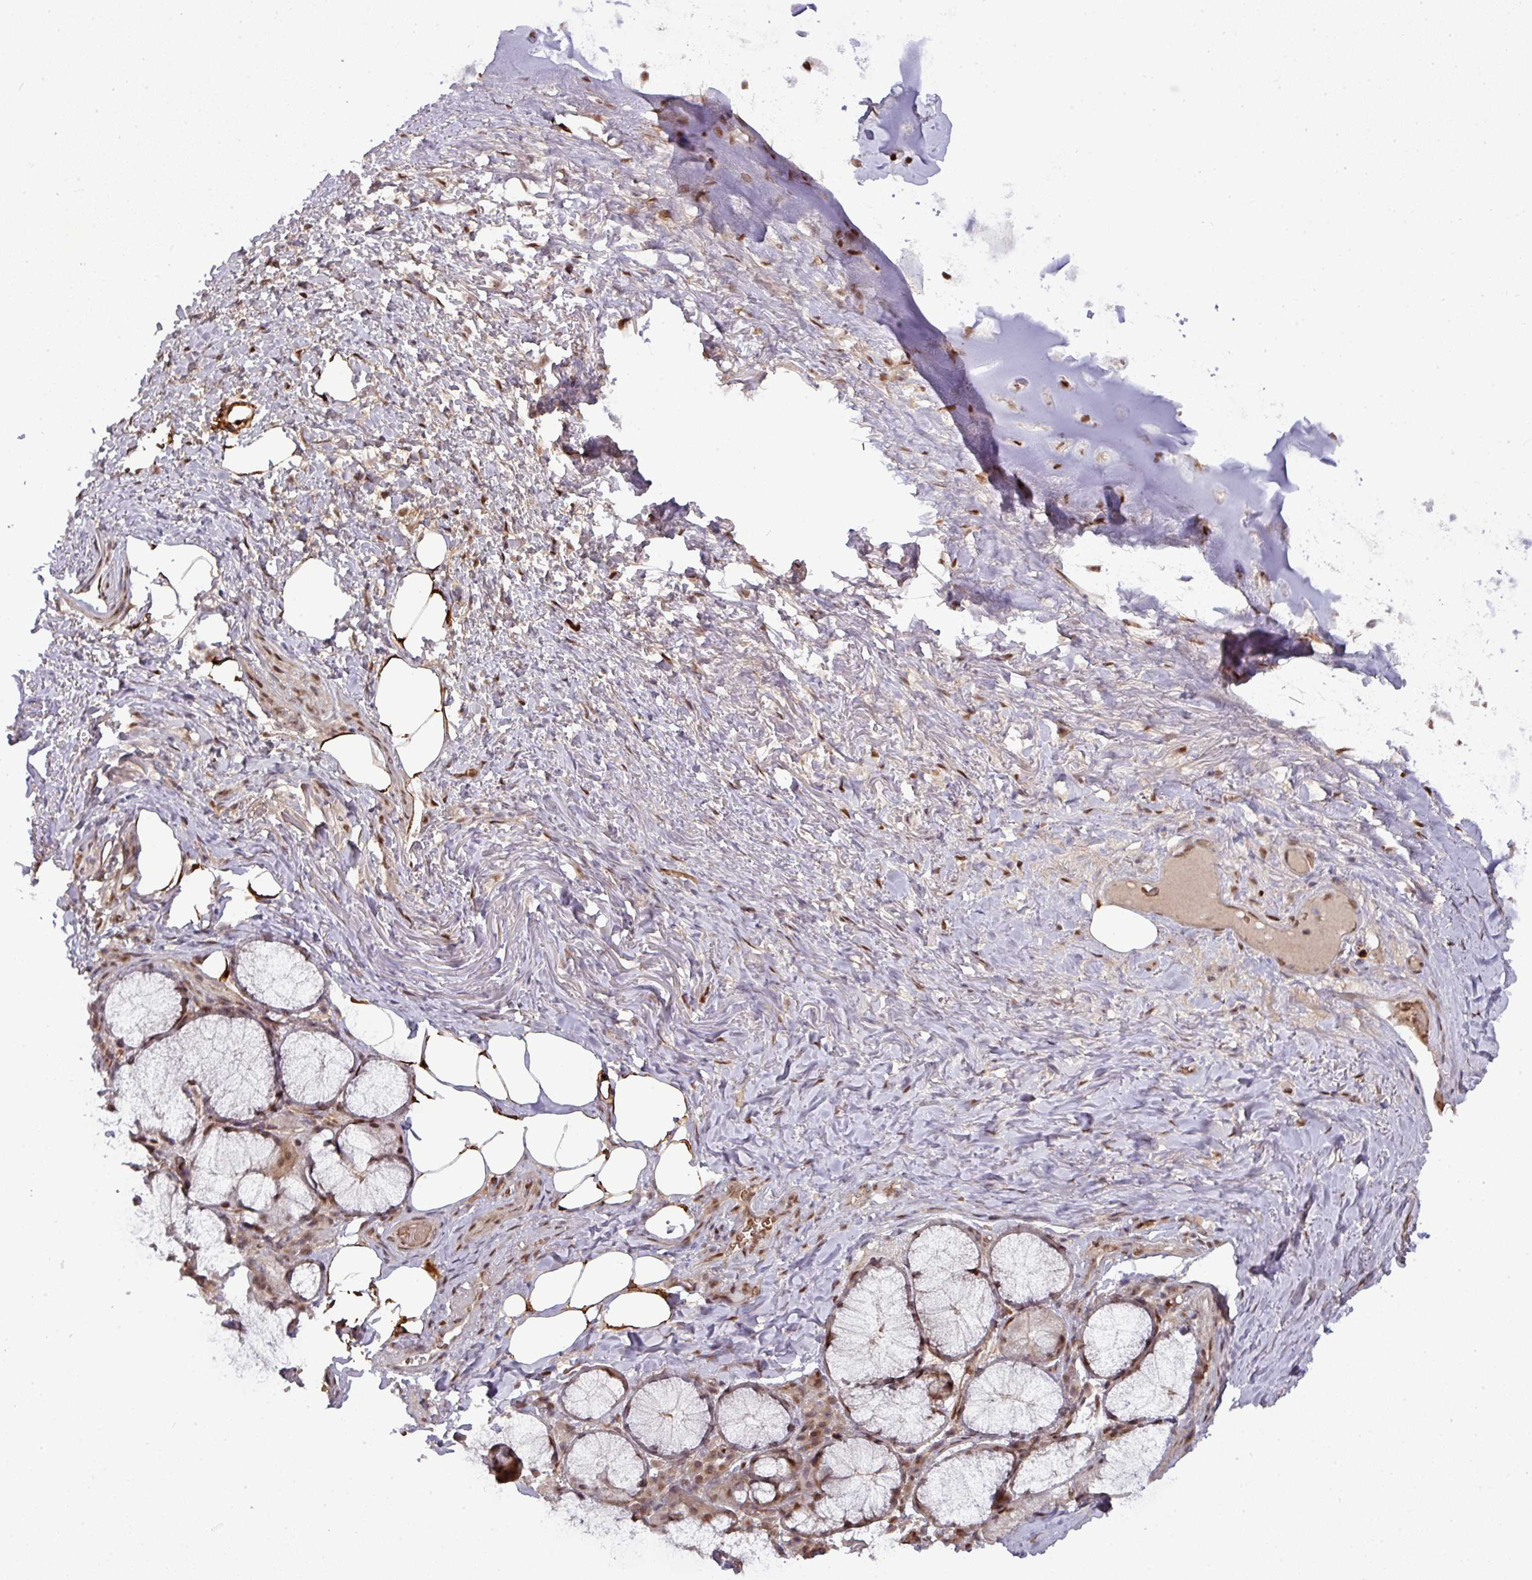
{"staining": {"intensity": "weak", "quantity": "25%-75%", "location": "cytoplasmic/membranous,nuclear"}, "tissue": "adipose tissue", "cell_type": "Adipocytes", "image_type": "normal", "snomed": [{"axis": "morphology", "description": "Normal tissue, NOS"}, {"axis": "topography", "description": "Cartilage tissue"}, {"axis": "topography", "description": "Bronchus"}], "caption": "Weak cytoplasmic/membranous,nuclear expression for a protein is present in approximately 25%-75% of adipocytes of unremarkable adipose tissue using immunohistochemistry.", "gene": "CIC", "patient": {"sex": "male", "age": 56}}